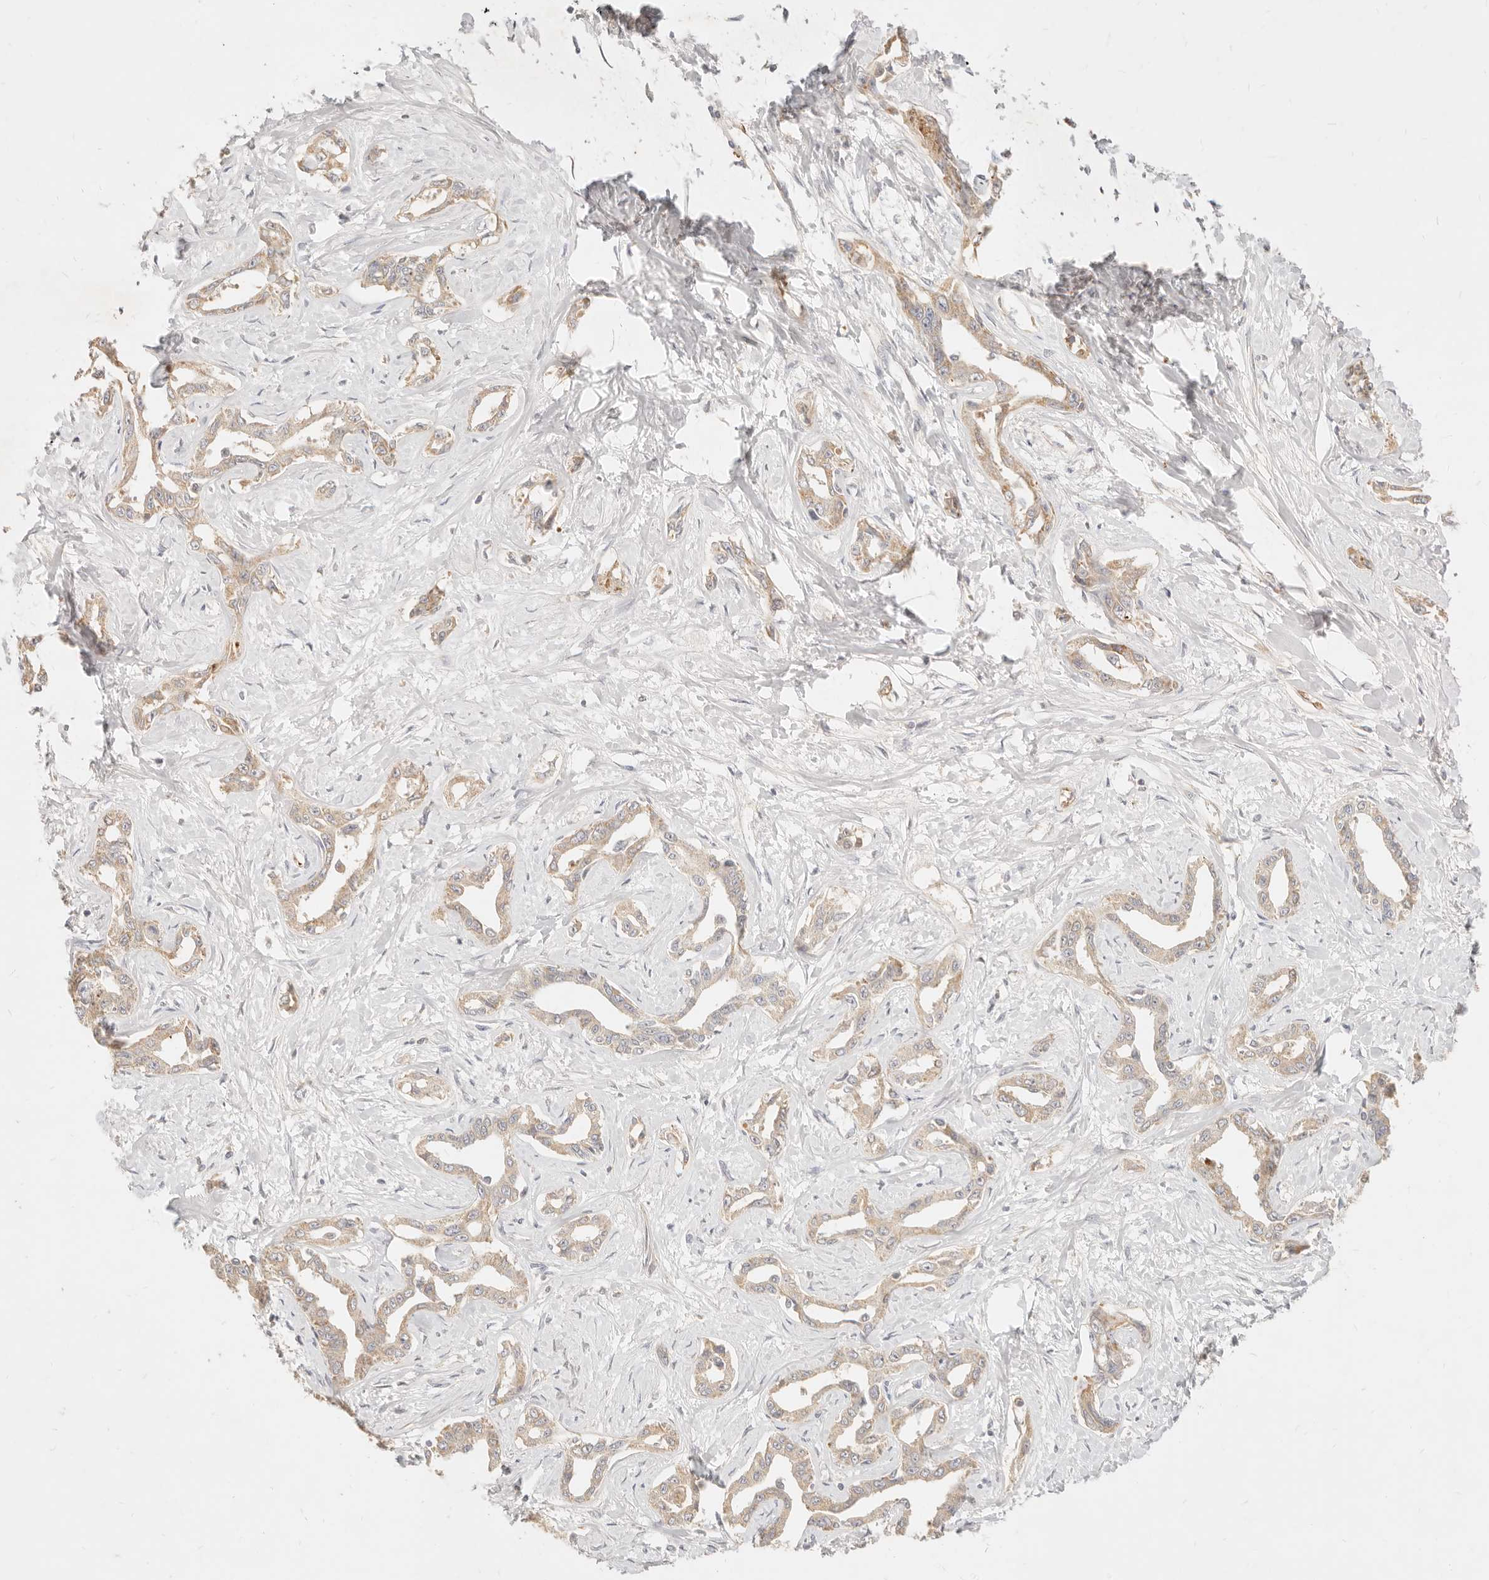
{"staining": {"intensity": "weak", "quantity": "25%-75%", "location": "cytoplasmic/membranous"}, "tissue": "liver cancer", "cell_type": "Tumor cells", "image_type": "cancer", "snomed": [{"axis": "morphology", "description": "Cholangiocarcinoma"}, {"axis": "topography", "description": "Liver"}], "caption": "A micrograph showing weak cytoplasmic/membranous expression in about 25%-75% of tumor cells in cholangiocarcinoma (liver), as visualized by brown immunohistochemical staining.", "gene": "RUBCNL", "patient": {"sex": "male", "age": 59}}